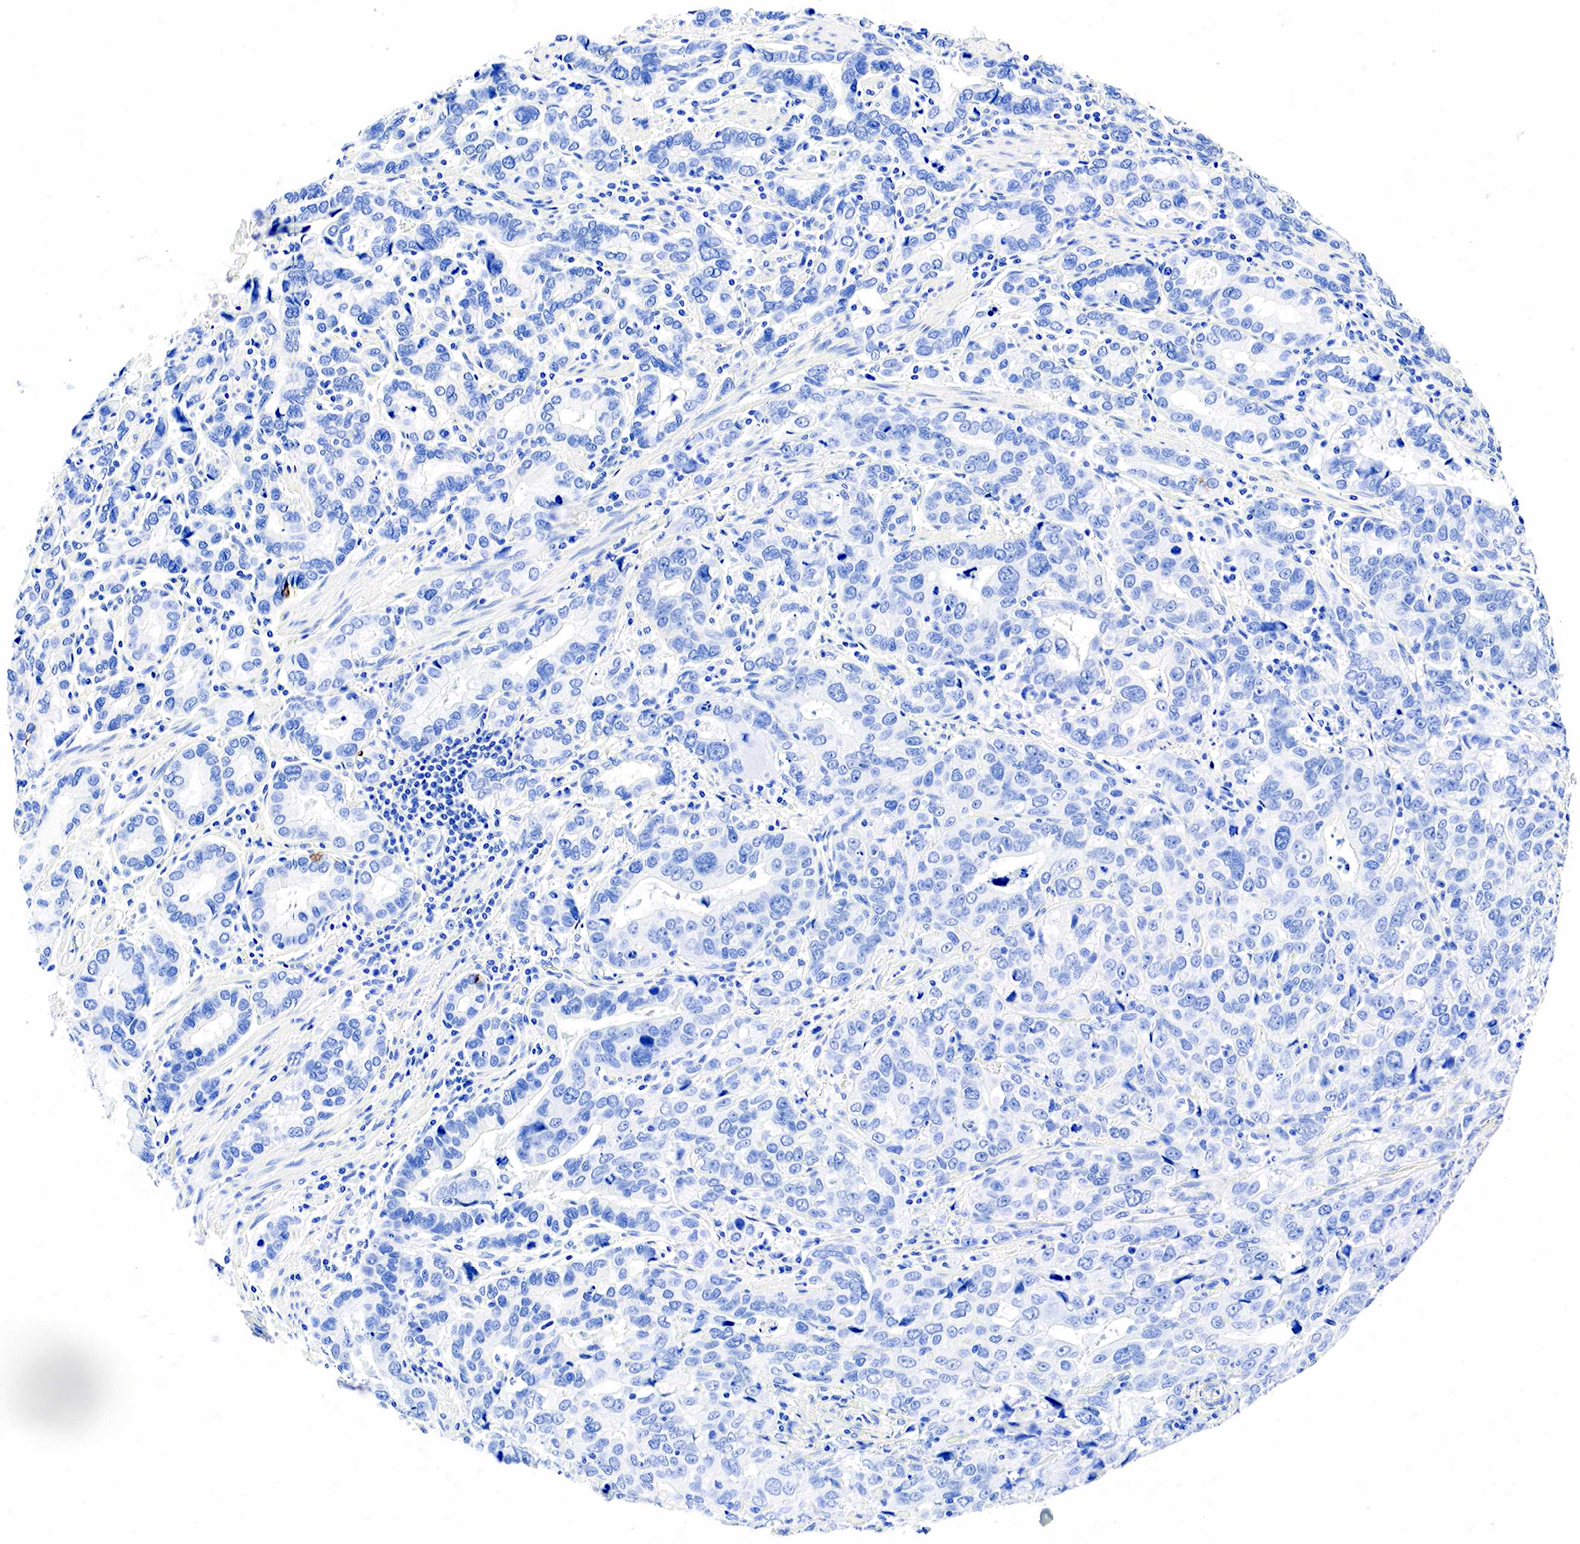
{"staining": {"intensity": "negative", "quantity": "none", "location": "none"}, "tissue": "stomach cancer", "cell_type": "Tumor cells", "image_type": "cancer", "snomed": [{"axis": "morphology", "description": "Adenocarcinoma, NOS"}, {"axis": "topography", "description": "Stomach, upper"}], "caption": "Stomach adenocarcinoma stained for a protein using IHC reveals no expression tumor cells.", "gene": "CHGA", "patient": {"sex": "male", "age": 76}}